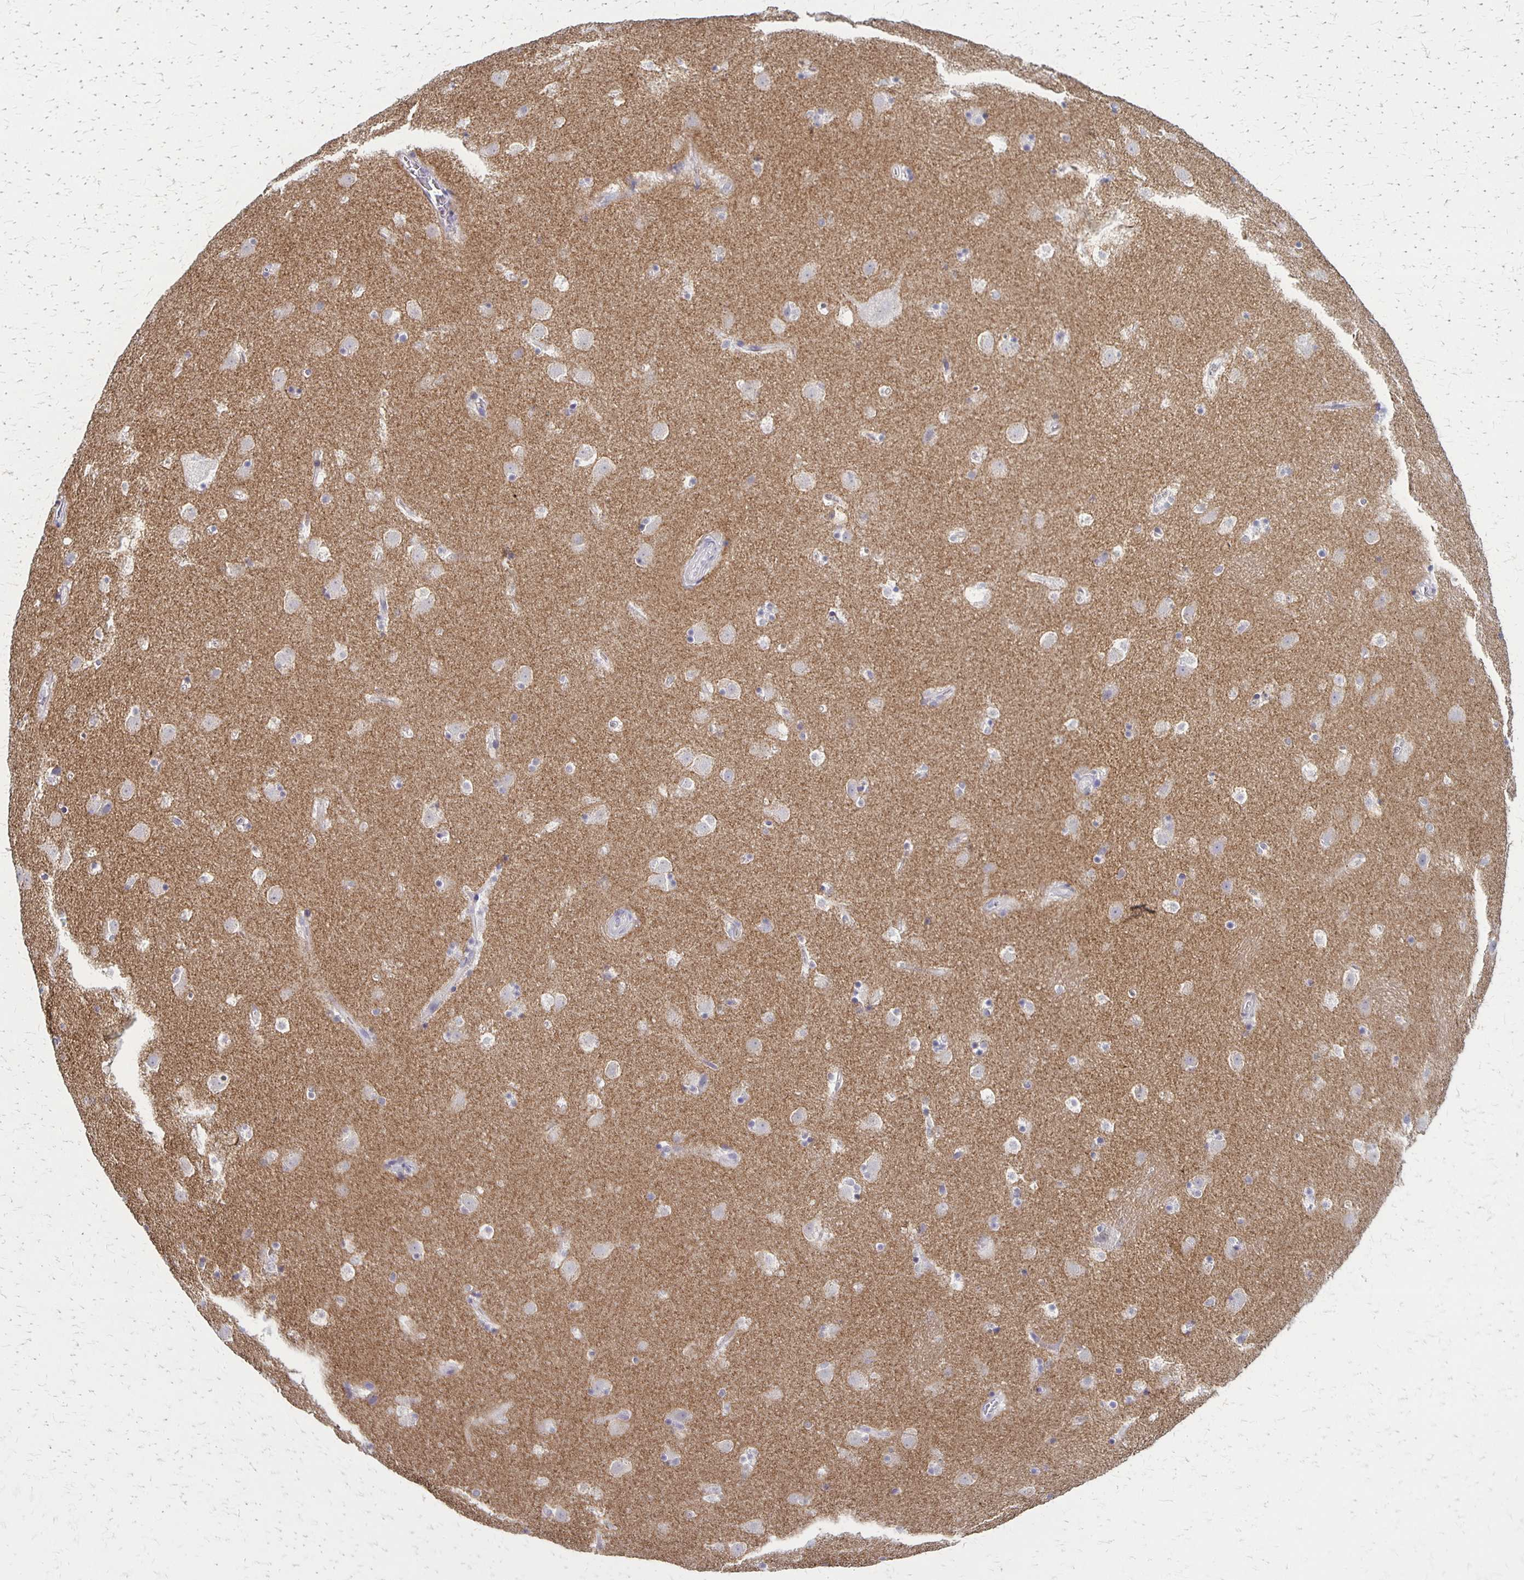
{"staining": {"intensity": "negative", "quantity": "none", "location": "none"}, "tissue": "caudate", "cell_type": "Glial cells", "image_type": "normal", "snomed": [{"axis": "morphology", "description": "Normal tissue, NOS"}, {"axis": "topography", "description": "Lateral ventricle wall"}], "caption": "A histopathology image of caudate stained for a protein demonstrates no brown staining in glial cells. (DAB immunohistochemistry (IHC) with hematoxylin counter stain).", "gene": "SEPTIN5", "patient": {"sex": "male", "age": 37}}